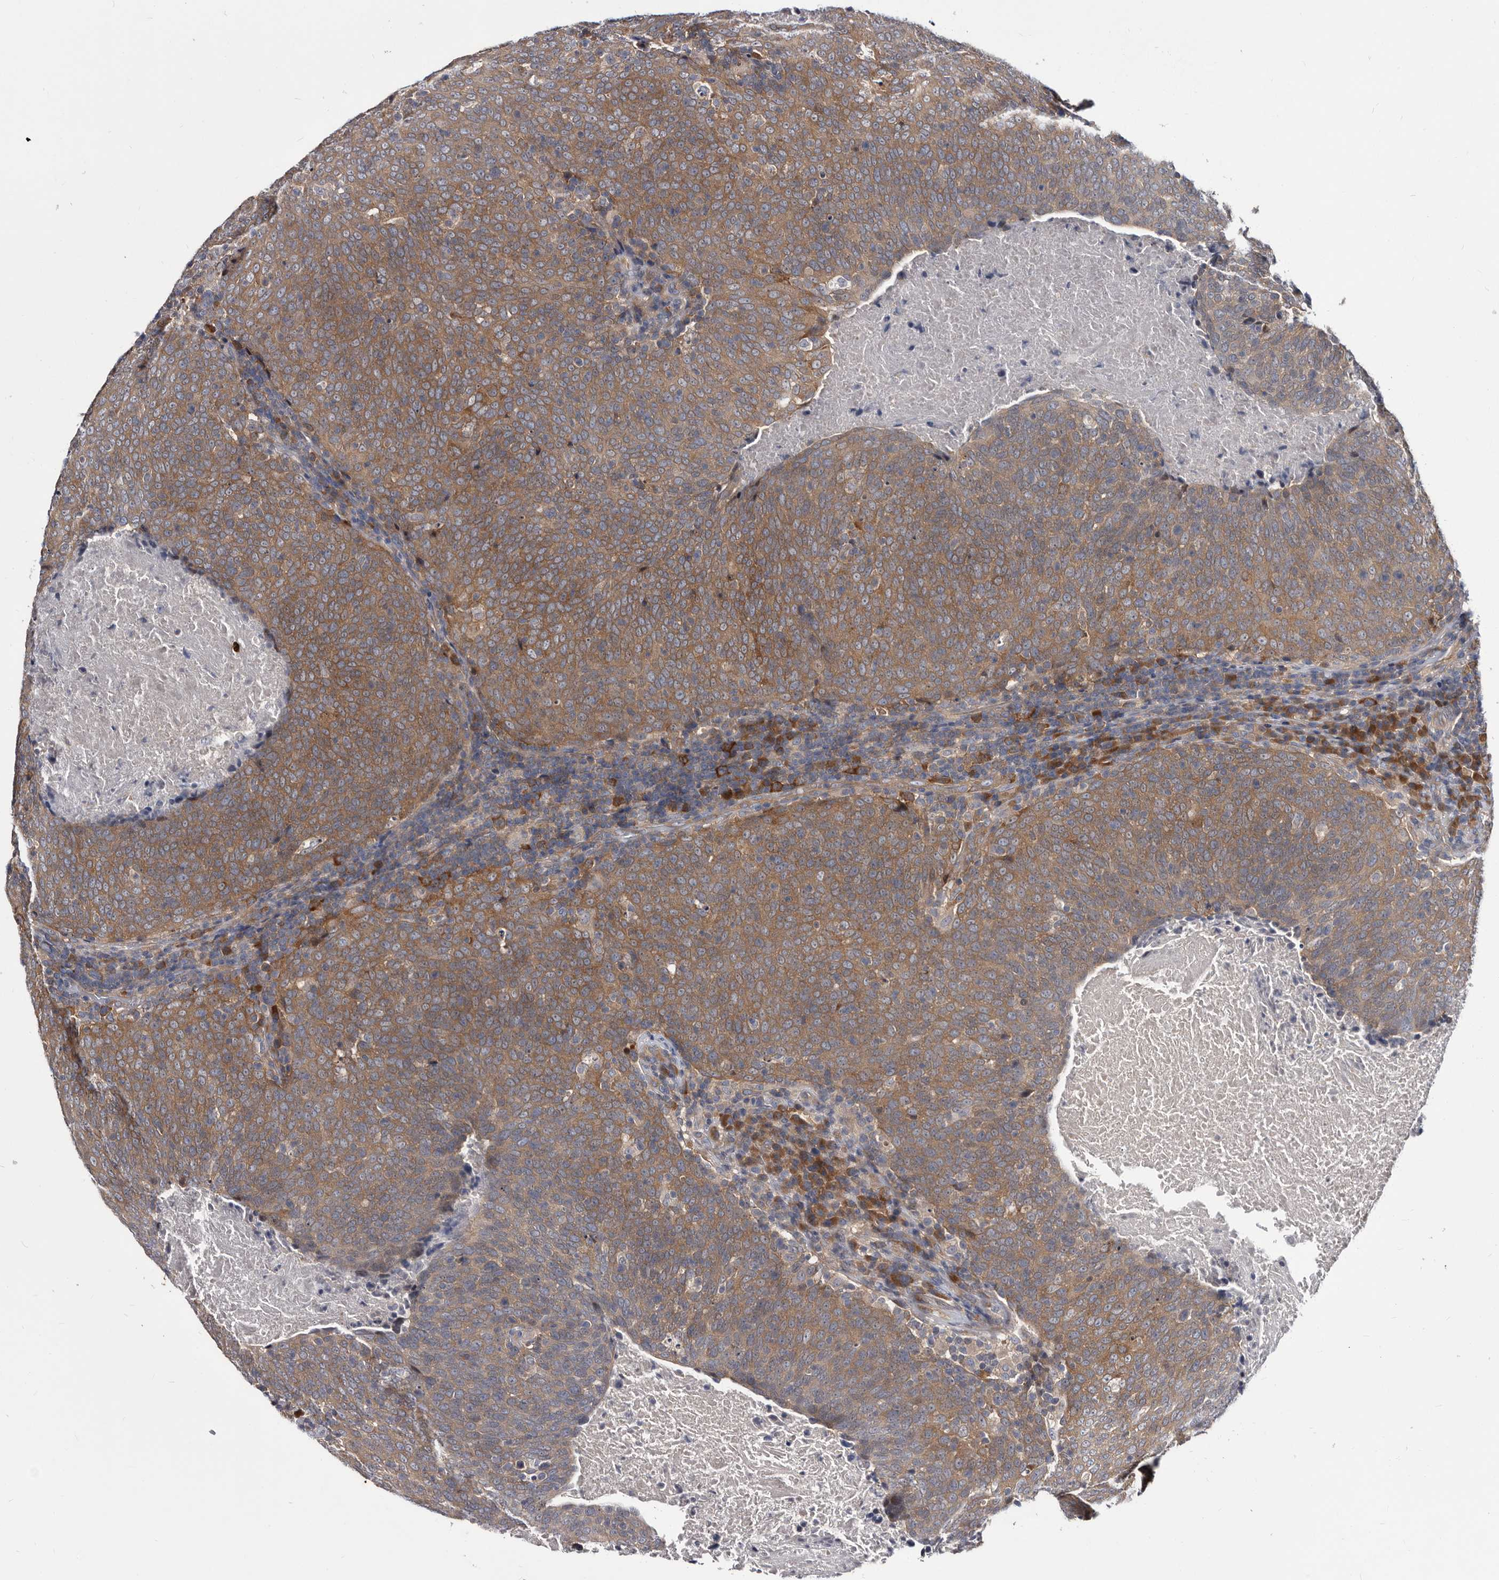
{"staining": {"intensity": "moderate", "quantity": ">75%", "location": "cytoplasmic/membranous"}, "tissue": "head and neck cancer", "cell_type": "Tumor cells", "image_type": "cancer", "snomed": [{"axis": "morphology", "description": "Squamous cell carcinoma, NOS"}, {"axis": "morphology", "description": "Squamous cell carcinoma, metastatic, NOS"}, {"axis": "topography", "description": "Lymph node"}, {"axis": "topography", "description": "Head-Neck"}], "caption": "Immunohistochemistry (IHC) photomicrograph of metastatic squamous cell carcinoma (head and neck) stained for a protein (brown), which demonstrates medium levels of moderate cytoplasmic/membranous staining in about >75% of tumor cells.", "gene": "ABCF2", "patient": {"sex": "male", "age": 62}}